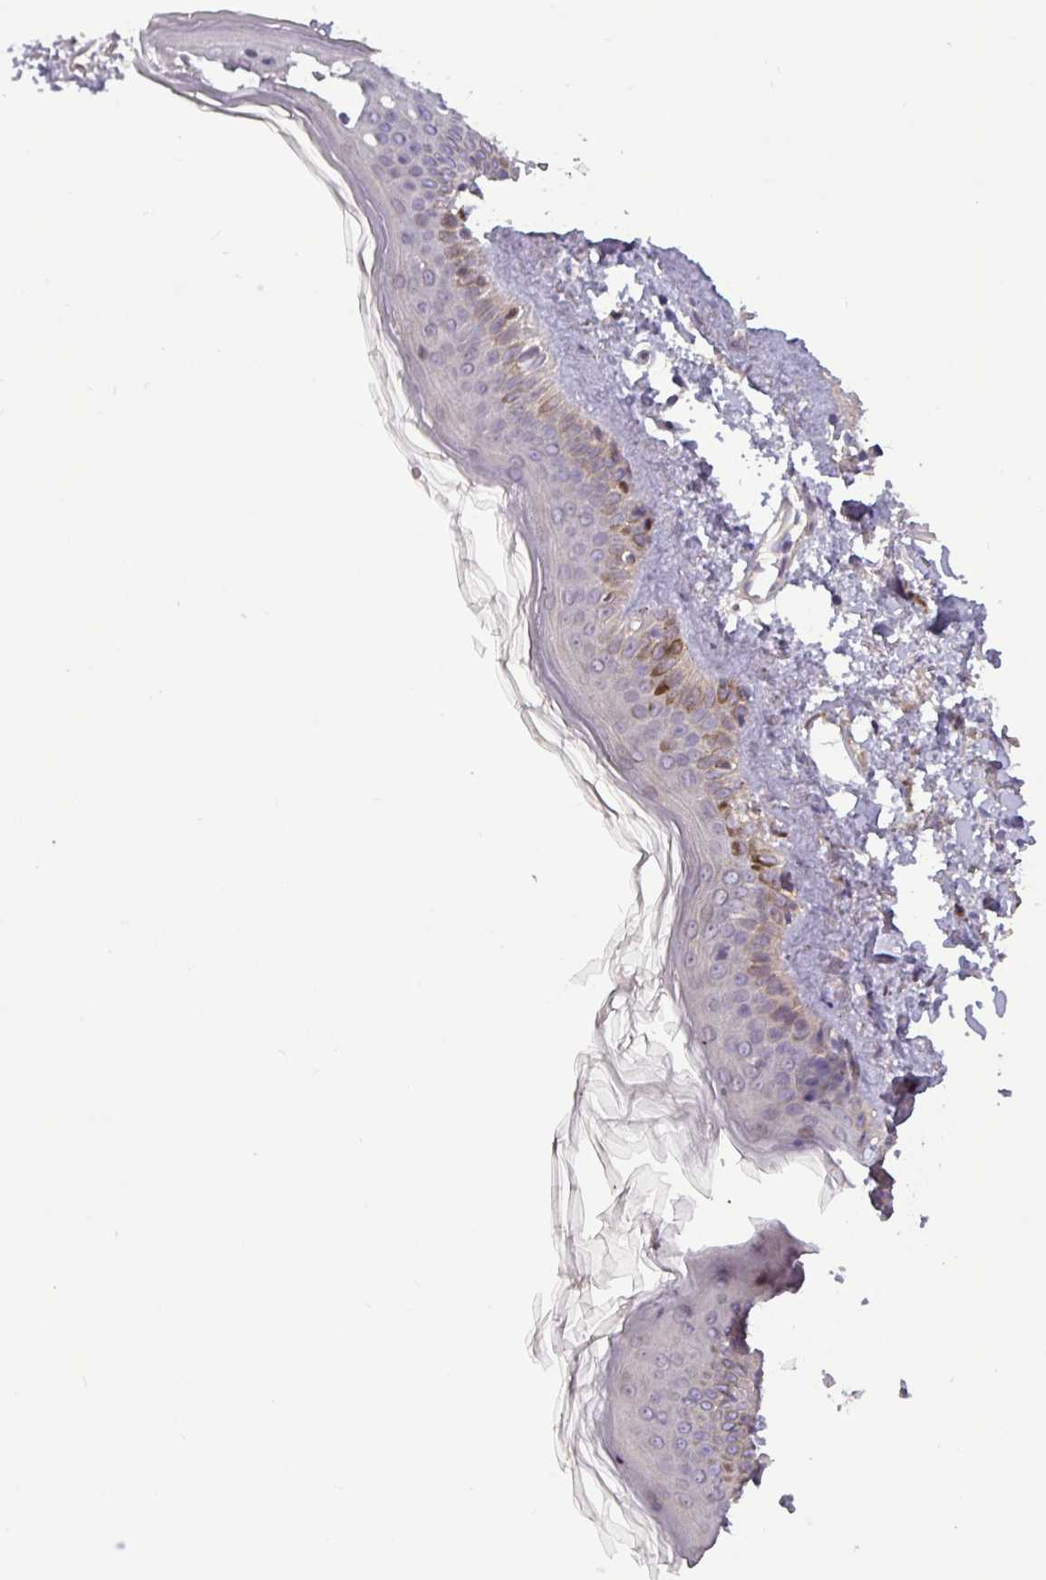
{"staining": {"intensity": "negative", "quantity": "none", "location": "none"}, "tissue": "skin", "cell_type": "Fibroblasts", "image_type": "normal", "snomed": [{"axis": "morphology", "description": "Normal tissue, NOS"}, {"axis": "topography", "description": "Skin"}], "caption": "The micrograph reveals no staining of fibroblasts in benign skin.", "gene": "PCED1A", "patient": {"sex": "female", "age": 58}}